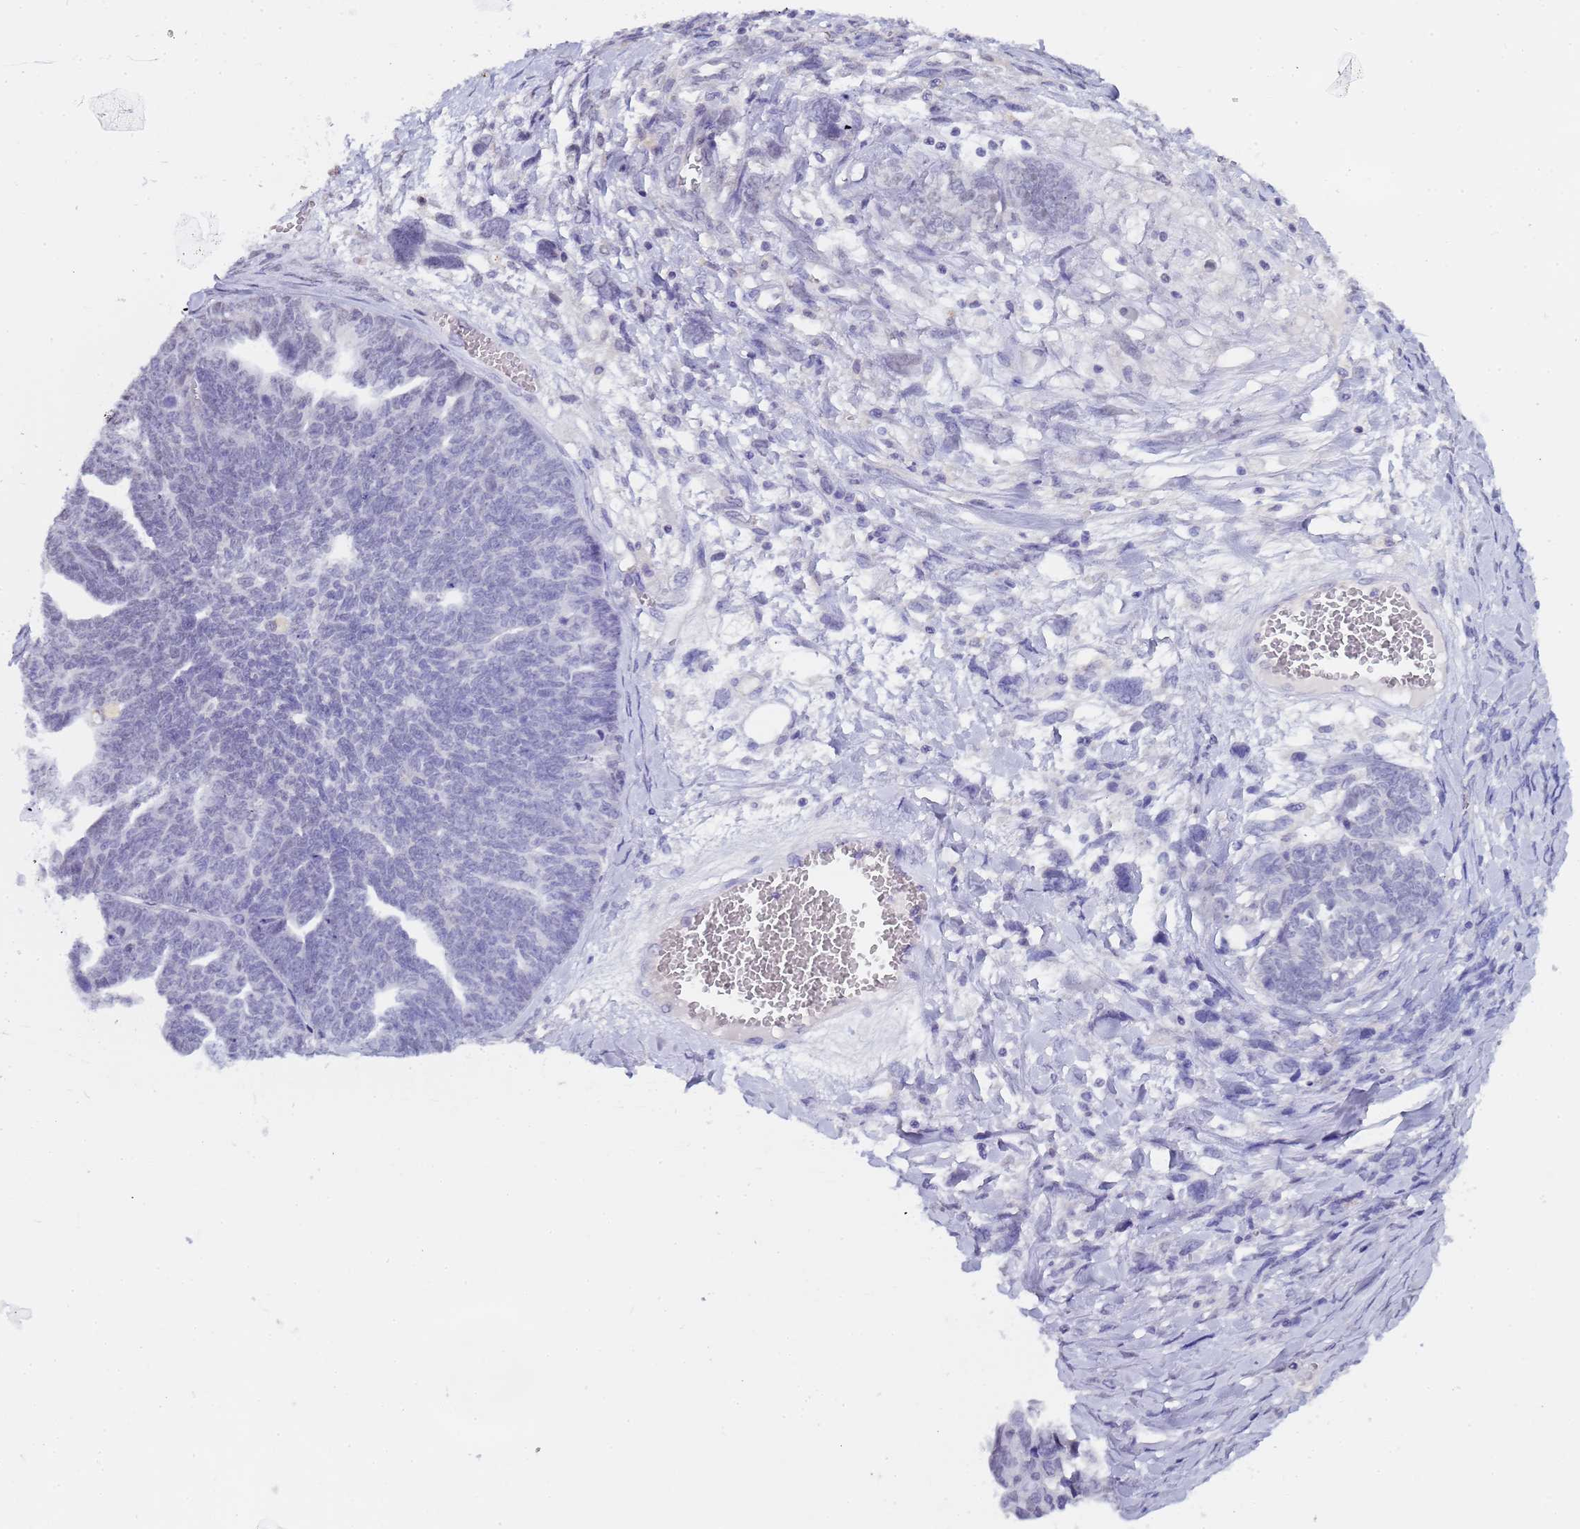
{"staining": {"intensity": "negative", "quantity": "none", "location": "none"}, "tissue": "ovarian cancer", "cell_type": "Tumor cells", "image_type": "cancer", "snomed": [{"axis": "morphology", "description": "Cystadenocarcinoma, serous, NOS"}, {"axis": "topography", "description": "Ovary"}], "caption": "IHC of ovarian serous cystadenocarcinoma shows no staining in tumor cells.", "gene": "CTRC", "patient": {"sex": "female", "age": 79}}